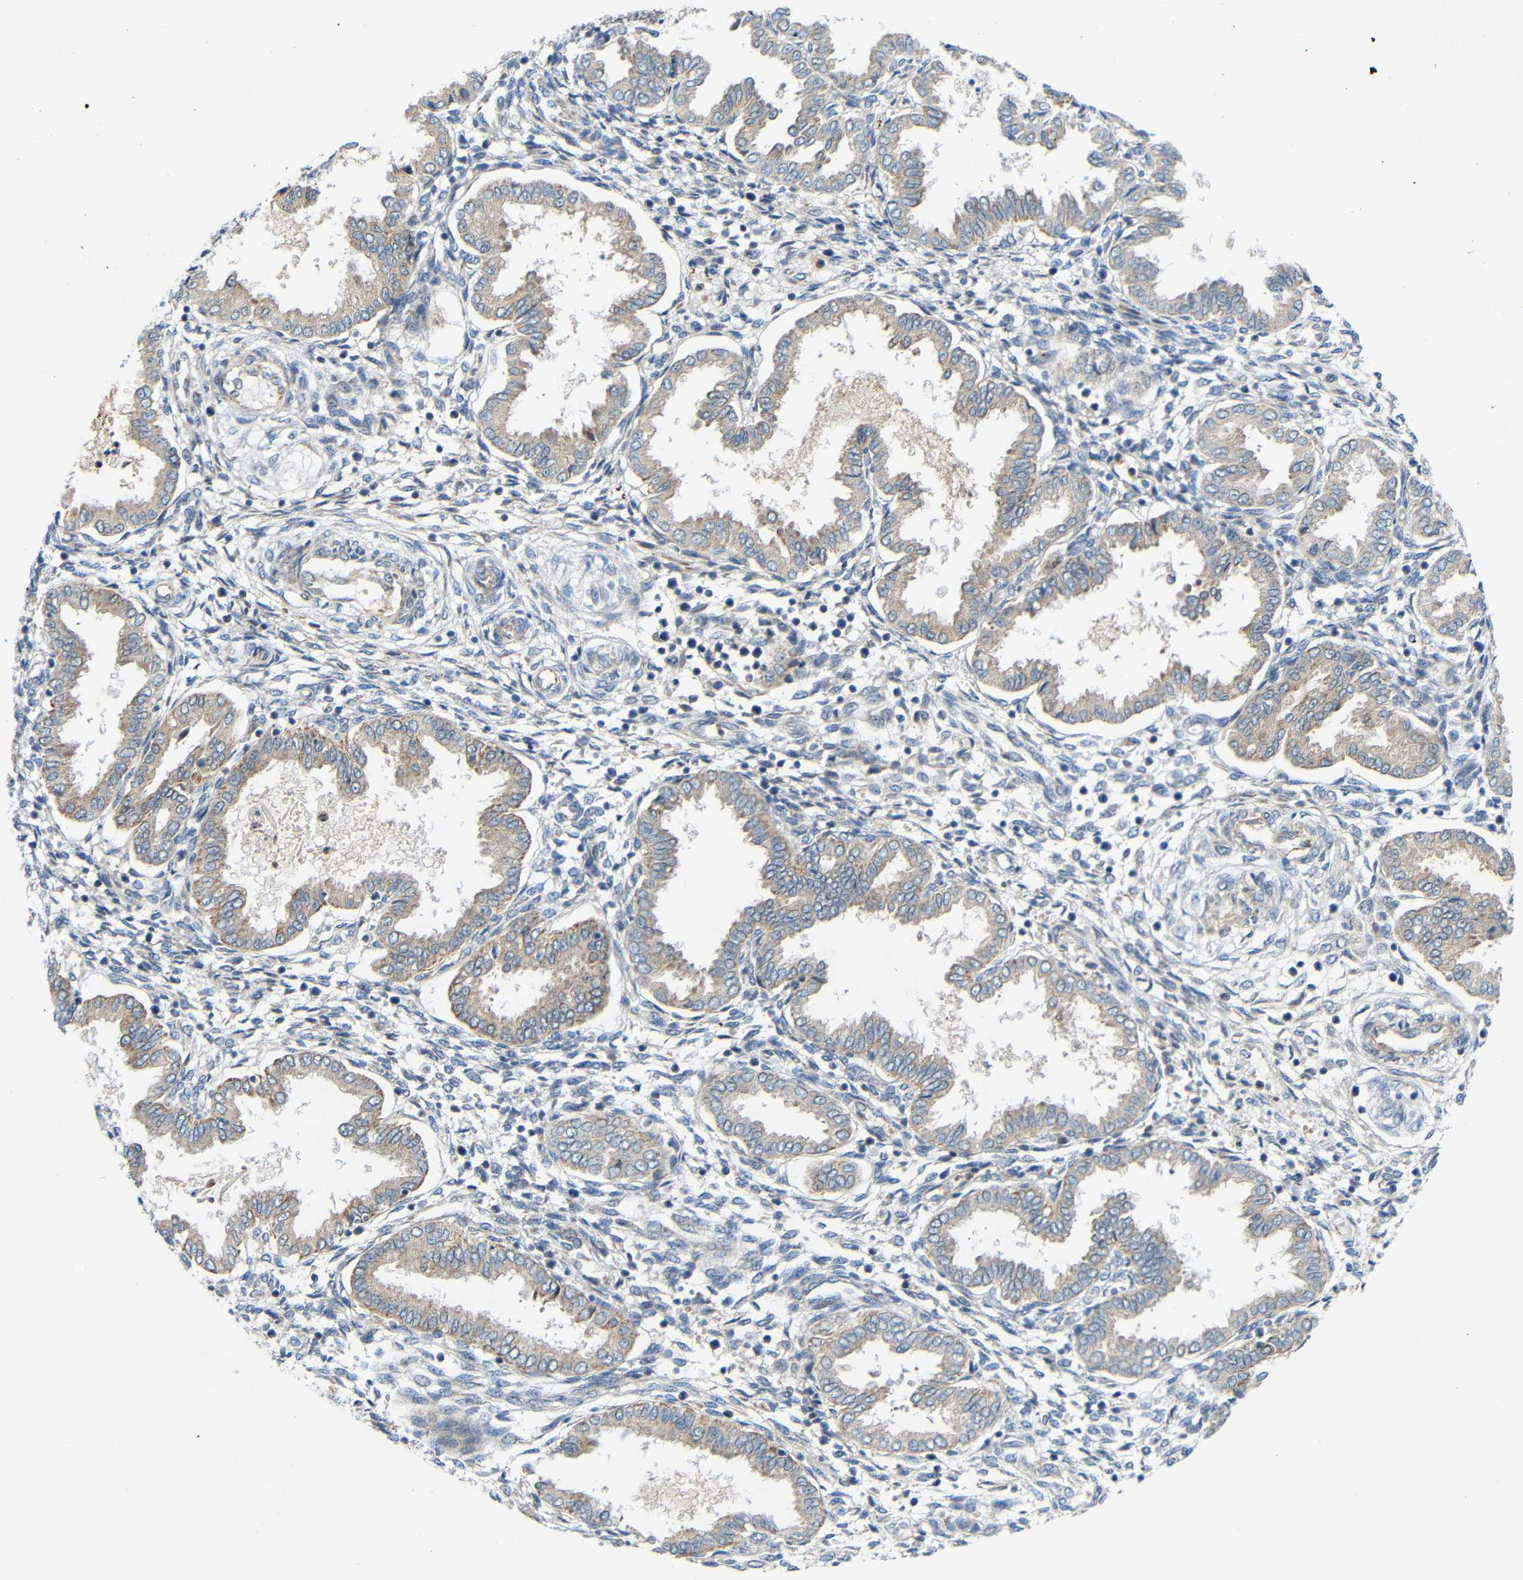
{"staining": {"intensity": "negative", "quantity": "none", "location": "none"}, "tissue": "endometrium", "cell_type": "Cells in endometrial stroma", "image_type": "normal", "snomed": [{"axis": "morphology", "description": "Normal tissue, NOS"}, {"axis": "topography", "description": "Endometrium"}], "caption": "Immunohistochemistry image of benign endometrium stained for a protein (brown), which displays no positivity in cells in endometrial stroma.", "gene": "TMEM25", "patient": {"sex": "female", "age": 33}}